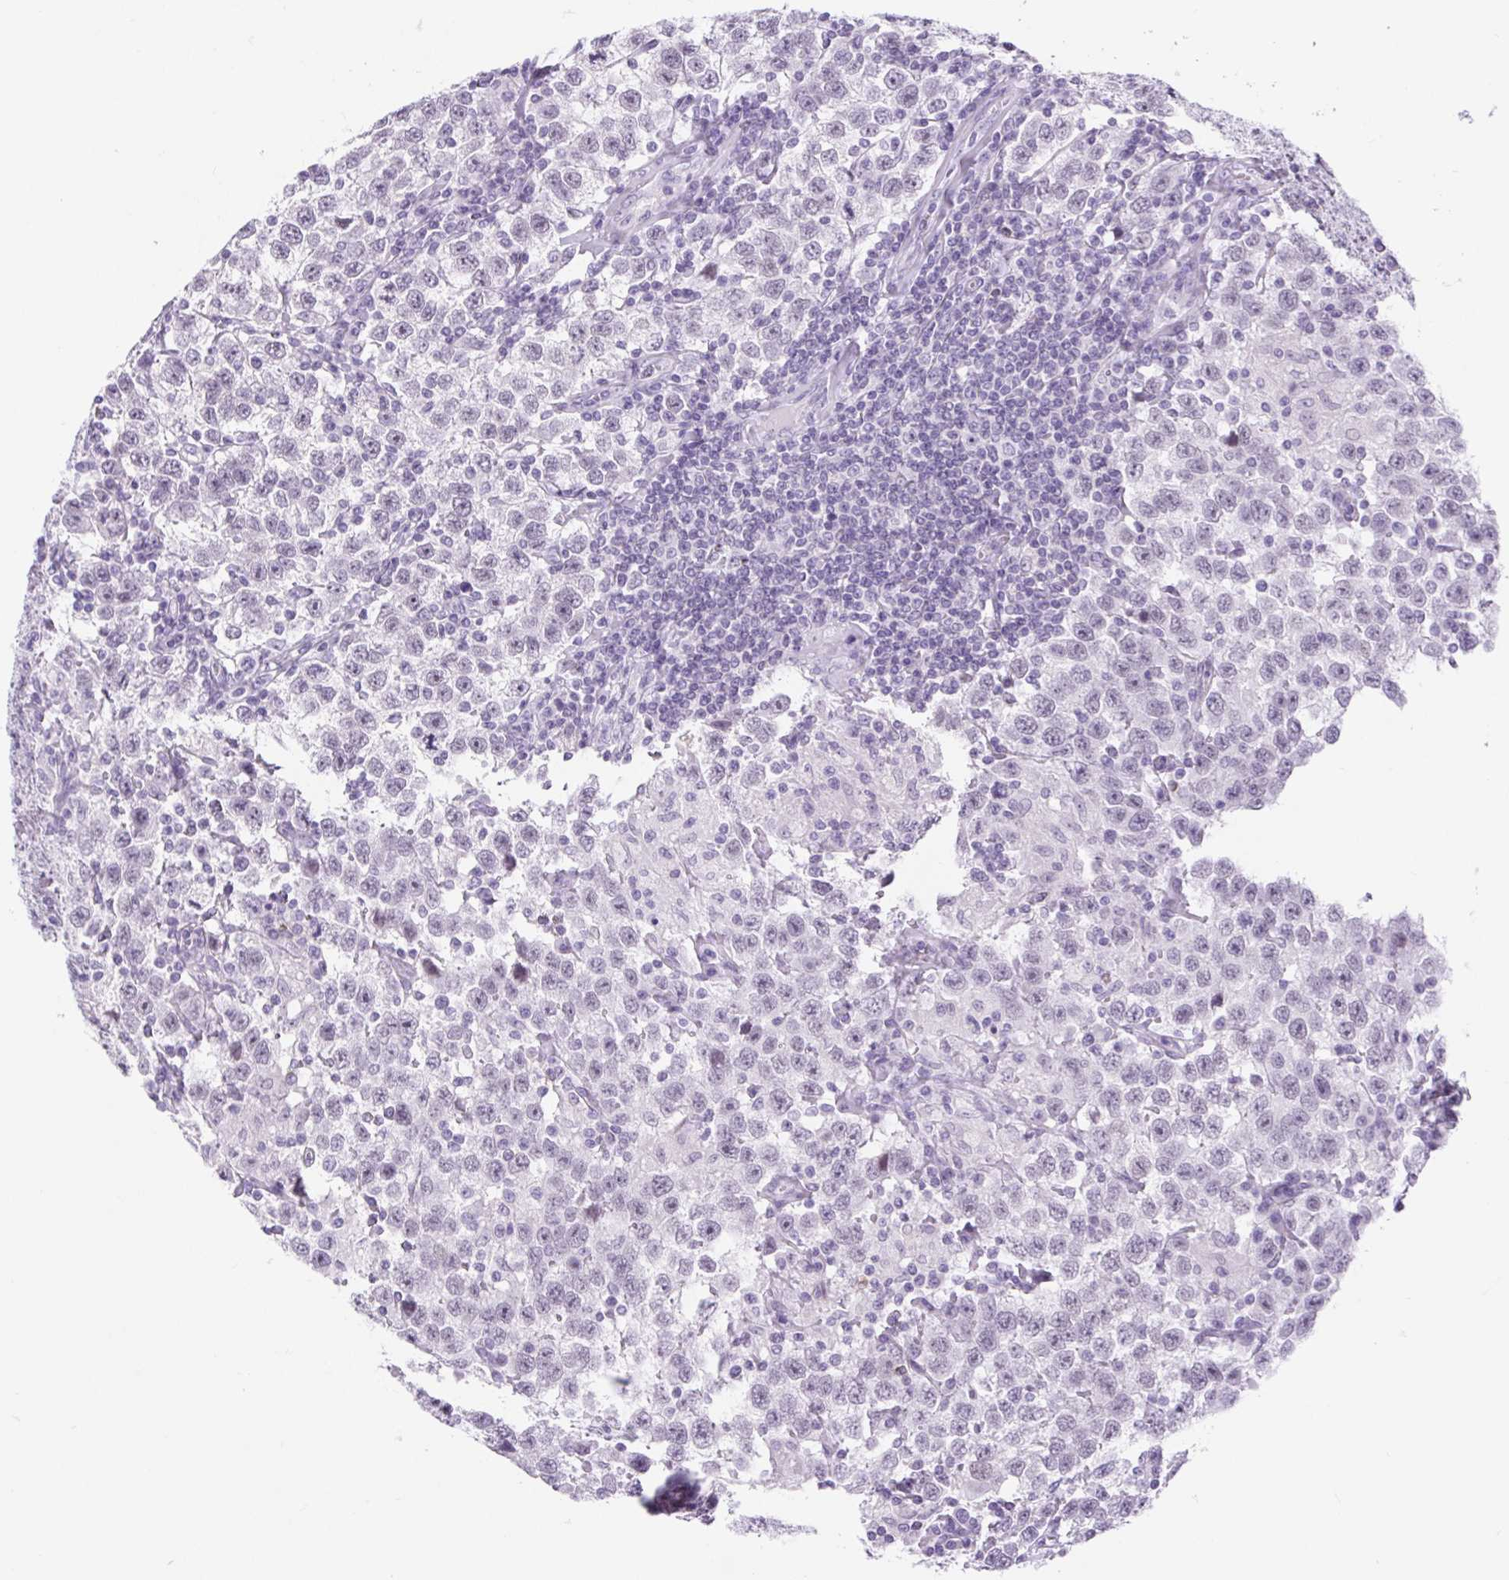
{"staining": {"intensity": "negative", "quantity": "none", "location": "none"}, "tissue": "testis cancer", "cell_type": "Tumor cells", "image_type": "cancer", "snomed": [{"axis": "morphology", "description": "Seminoma, NOS"}, {"axis": "topography", "description": "Testis"}], "caption": "Histopathology image shows no significant protein expression in tumor cells of testis cancer.", "gene": "BCAS1", "patient": {"sex": "male", "age": 41}}